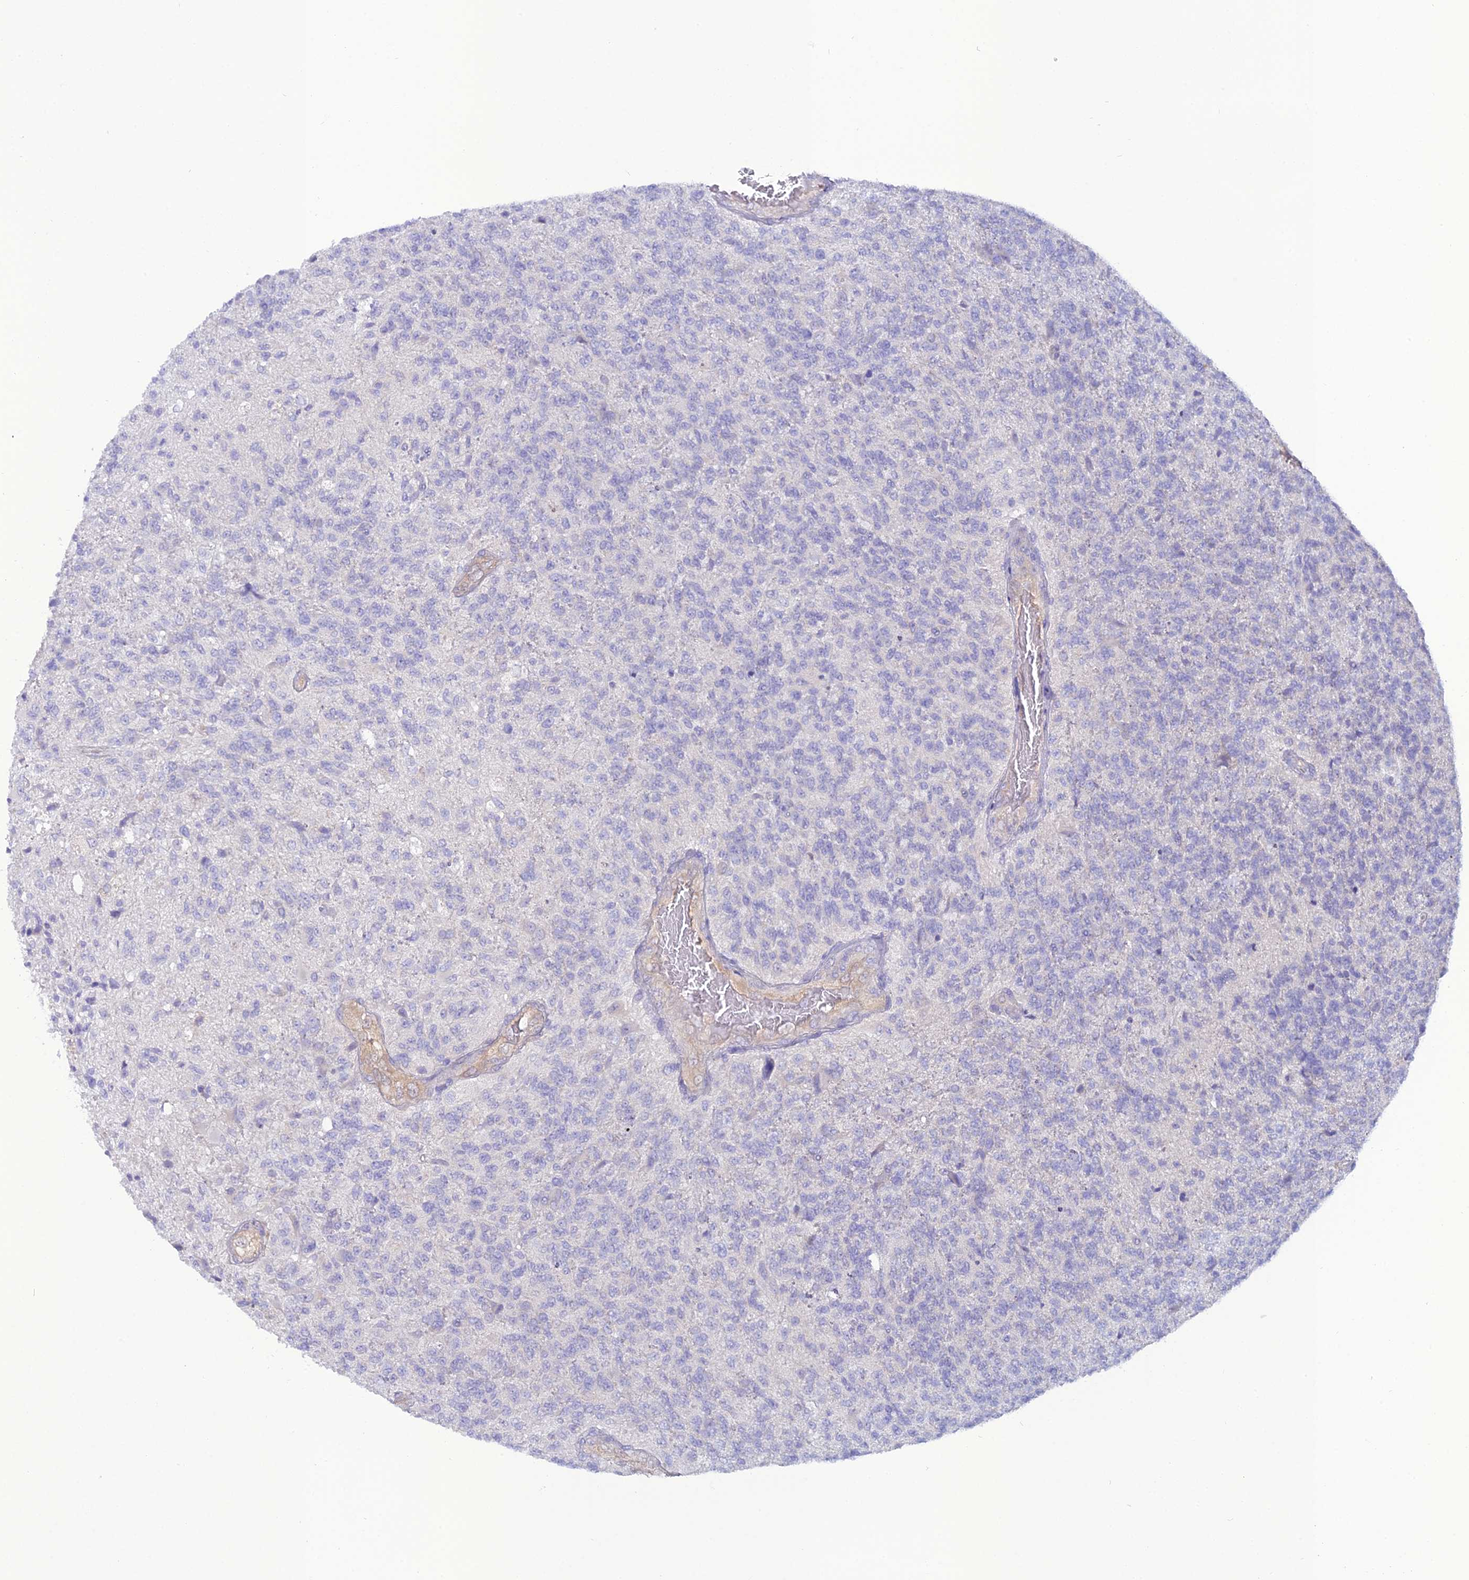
{"staining": {"intensity": "negative", "quantity": "none", "location": "none"}, "tissue": "glioma", "cell_type": "Tumor cells", "image_type": "cancer", "snomed": [{"axis": "morphology", "description": "Glioma, malignant, High grade"}, {"axis": "topography", "description": "Brain"}], "caption": "High power microscopy histopathology image of an immunohistochemistry histopathology image of glioma, revealing no significant positivity in tumor cells.", "gene": "GNPNAT1", "patient": {"sex": "male", "age": 56}}